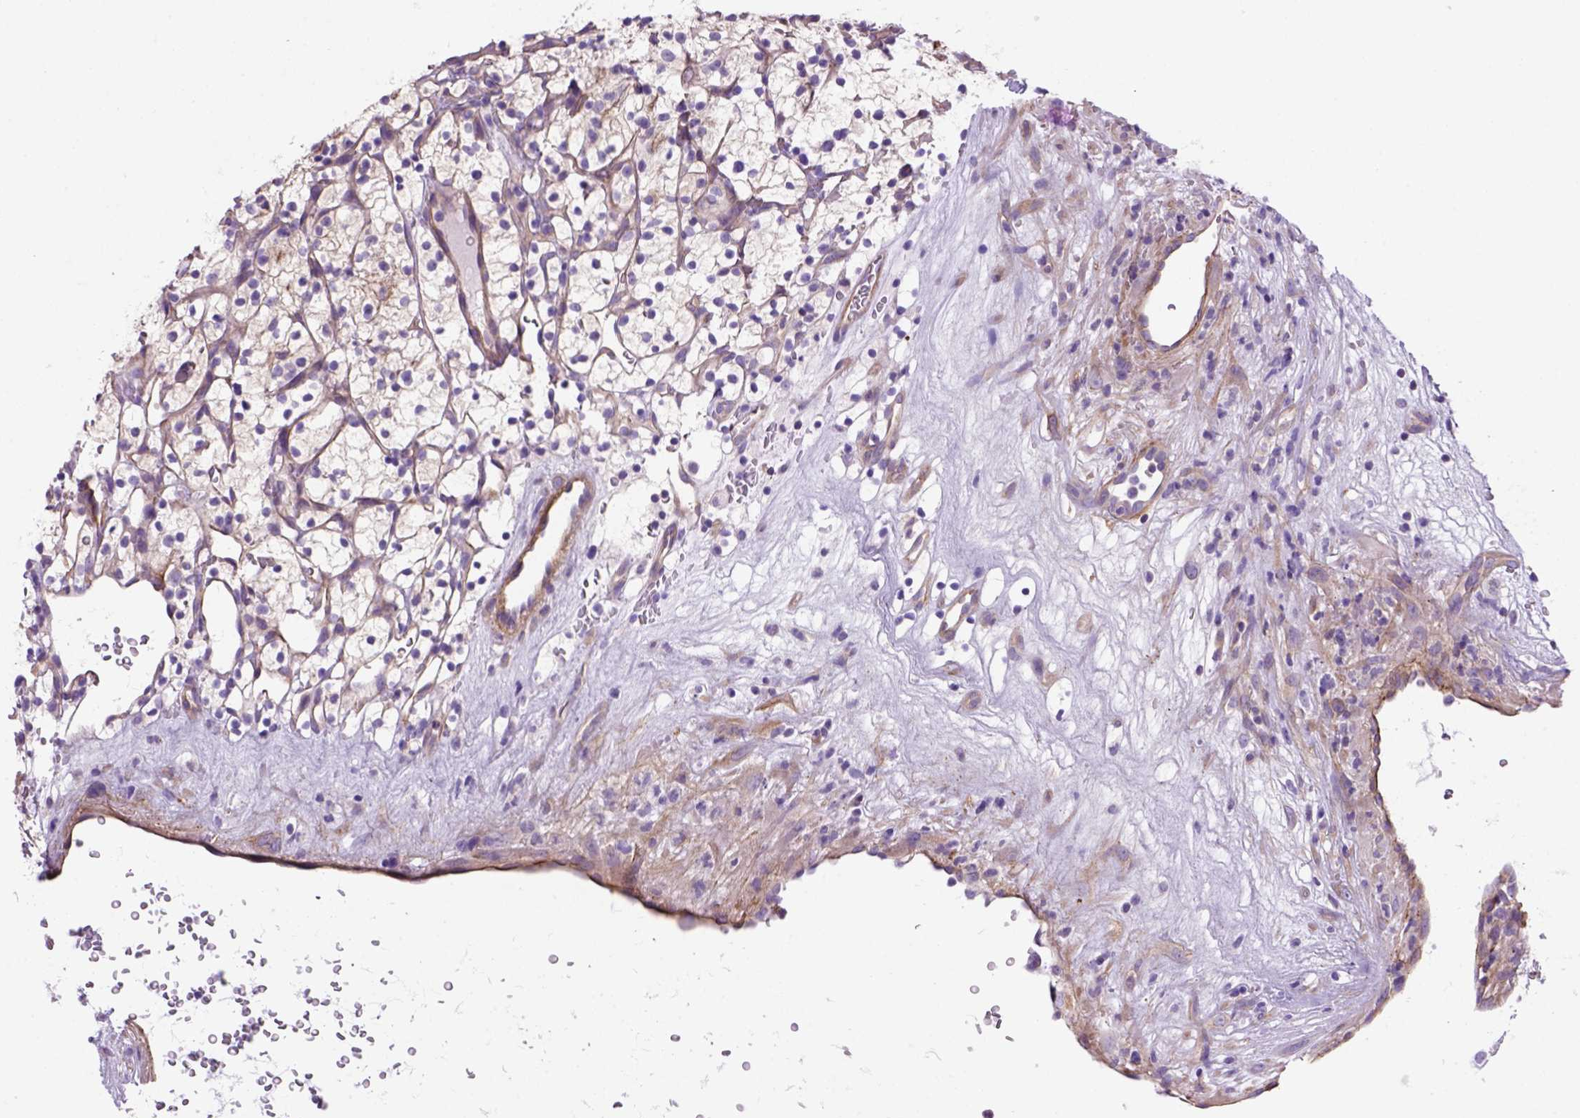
{"staining": {"intensity": "weak", "quantity": ">75%", "location": "cytoplasmic/membranous"}, "tissue": "renal cancer", "cell_type": "Tumor cells", "image_type": "cancer", "snomed": [{"axis": "morphology", "description": "Adenocarcinoma, NOS"}, {"axis": "topography", "description": "Kidney"}], "caption": "Protein staining of renal cancer tissue reveals weak cytoplasmic/membranous expression in approximately >75% of tumor cells.", "gene": "PEX12", "patient": {"sex": "female", "age": 64}}